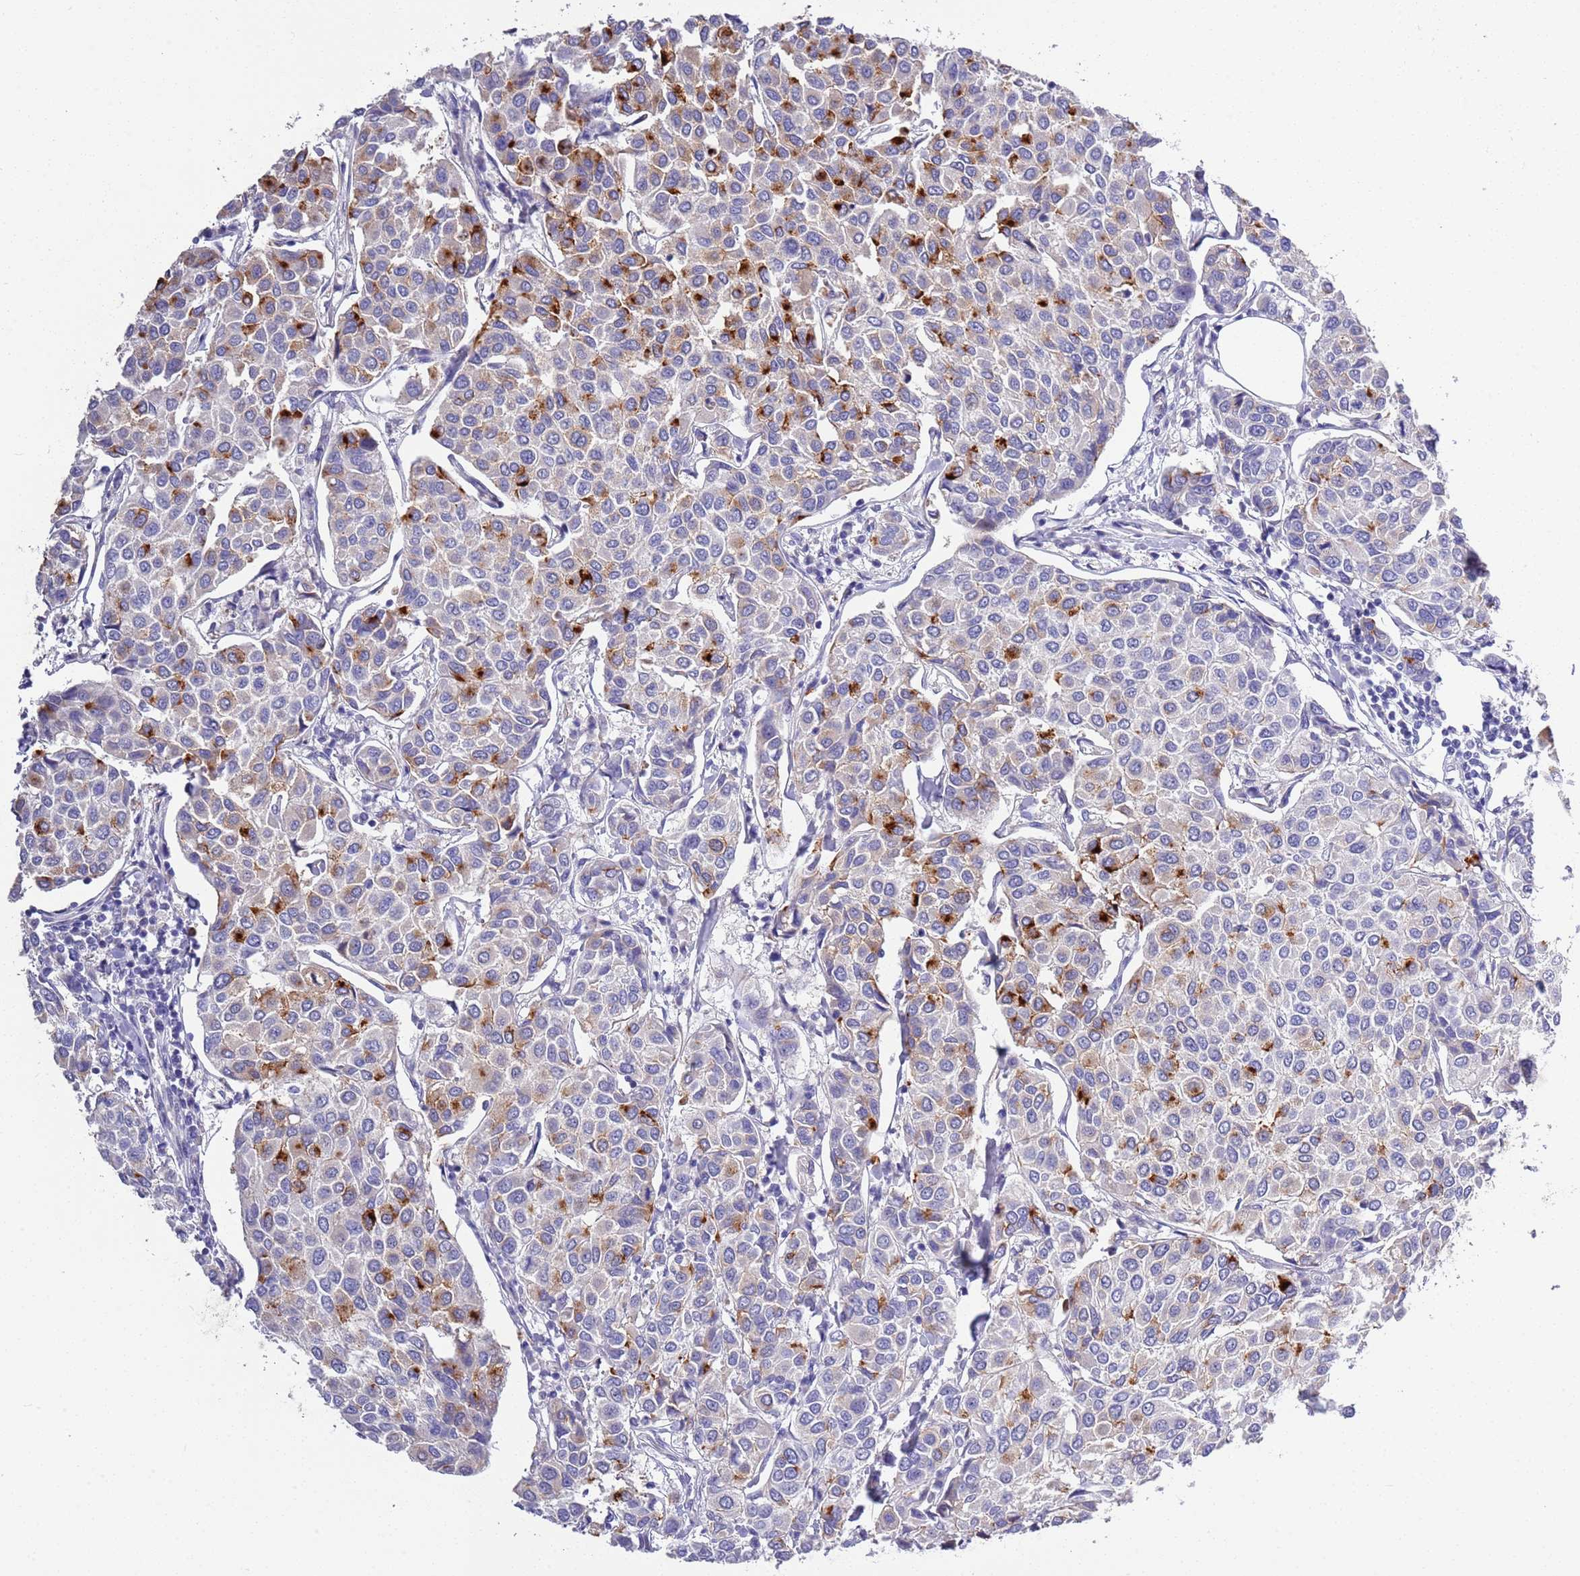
{"staining": {"intensity": "strong", "quantity": "<25%", "location": "cytoplasmic/membranous"}, "tissue": "breast cancer", "cell_type": "Tumor cells", "image_type": "cancer", "snomed": [{"axis": "morphology", "description": "Duct carcinoma"}, {"axis": "topography", "description": "Breast"}], "caption": "Immunohistochemical staining of human breast intraductal carcinoma reveals medium levels of strong cytoplasmic/membranous protein positivity in approximately <25% of tumor cells.", "gene": "BRMS1L", "patient": {"sex": "female", "age": 55}}